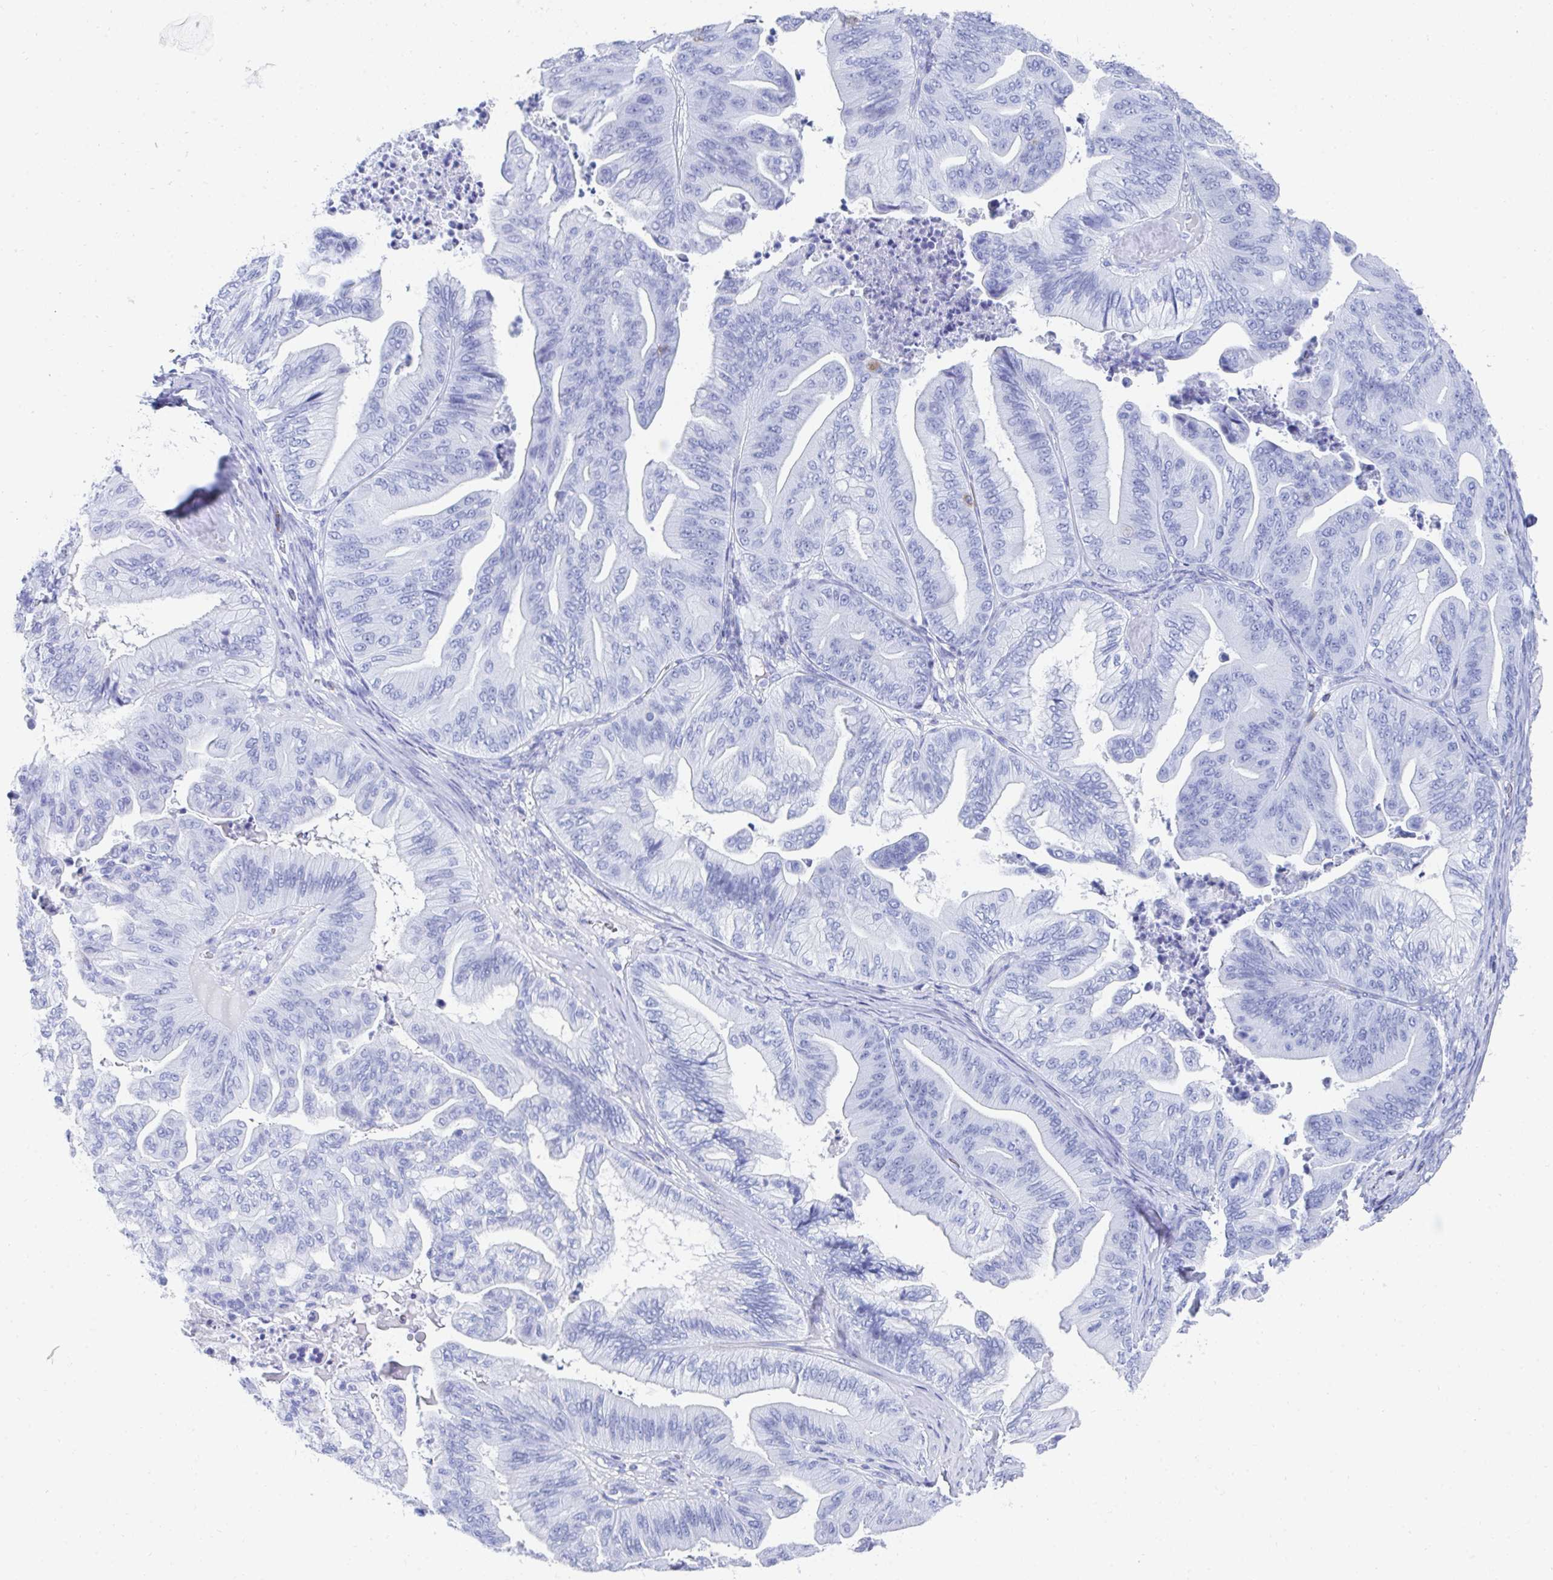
{"staining": {"intensity": "negative", "quantity": "none", "location": "none"}, "tissue": "ovarian cancer", "cell_type": "Tumor cells", "image_type": "cancer", "snomed": [{"axis": "morphology", "description": "Cystadenocarcinoma, mucinous, NOS"}, {"axis": "topography", "description": "Ovary"}], "caption": "Immunohistochemistry (IHC) histopathology image of neoplastic tissue: human ovarian cancer (mucinous cystadenocarcinoma) stained with DAB (3,3'-diaminobenzidine) exhibits no significant protein expression in tumor cells.", "gene": "CD7", "patient": {"sex": "female", "age": 67}}